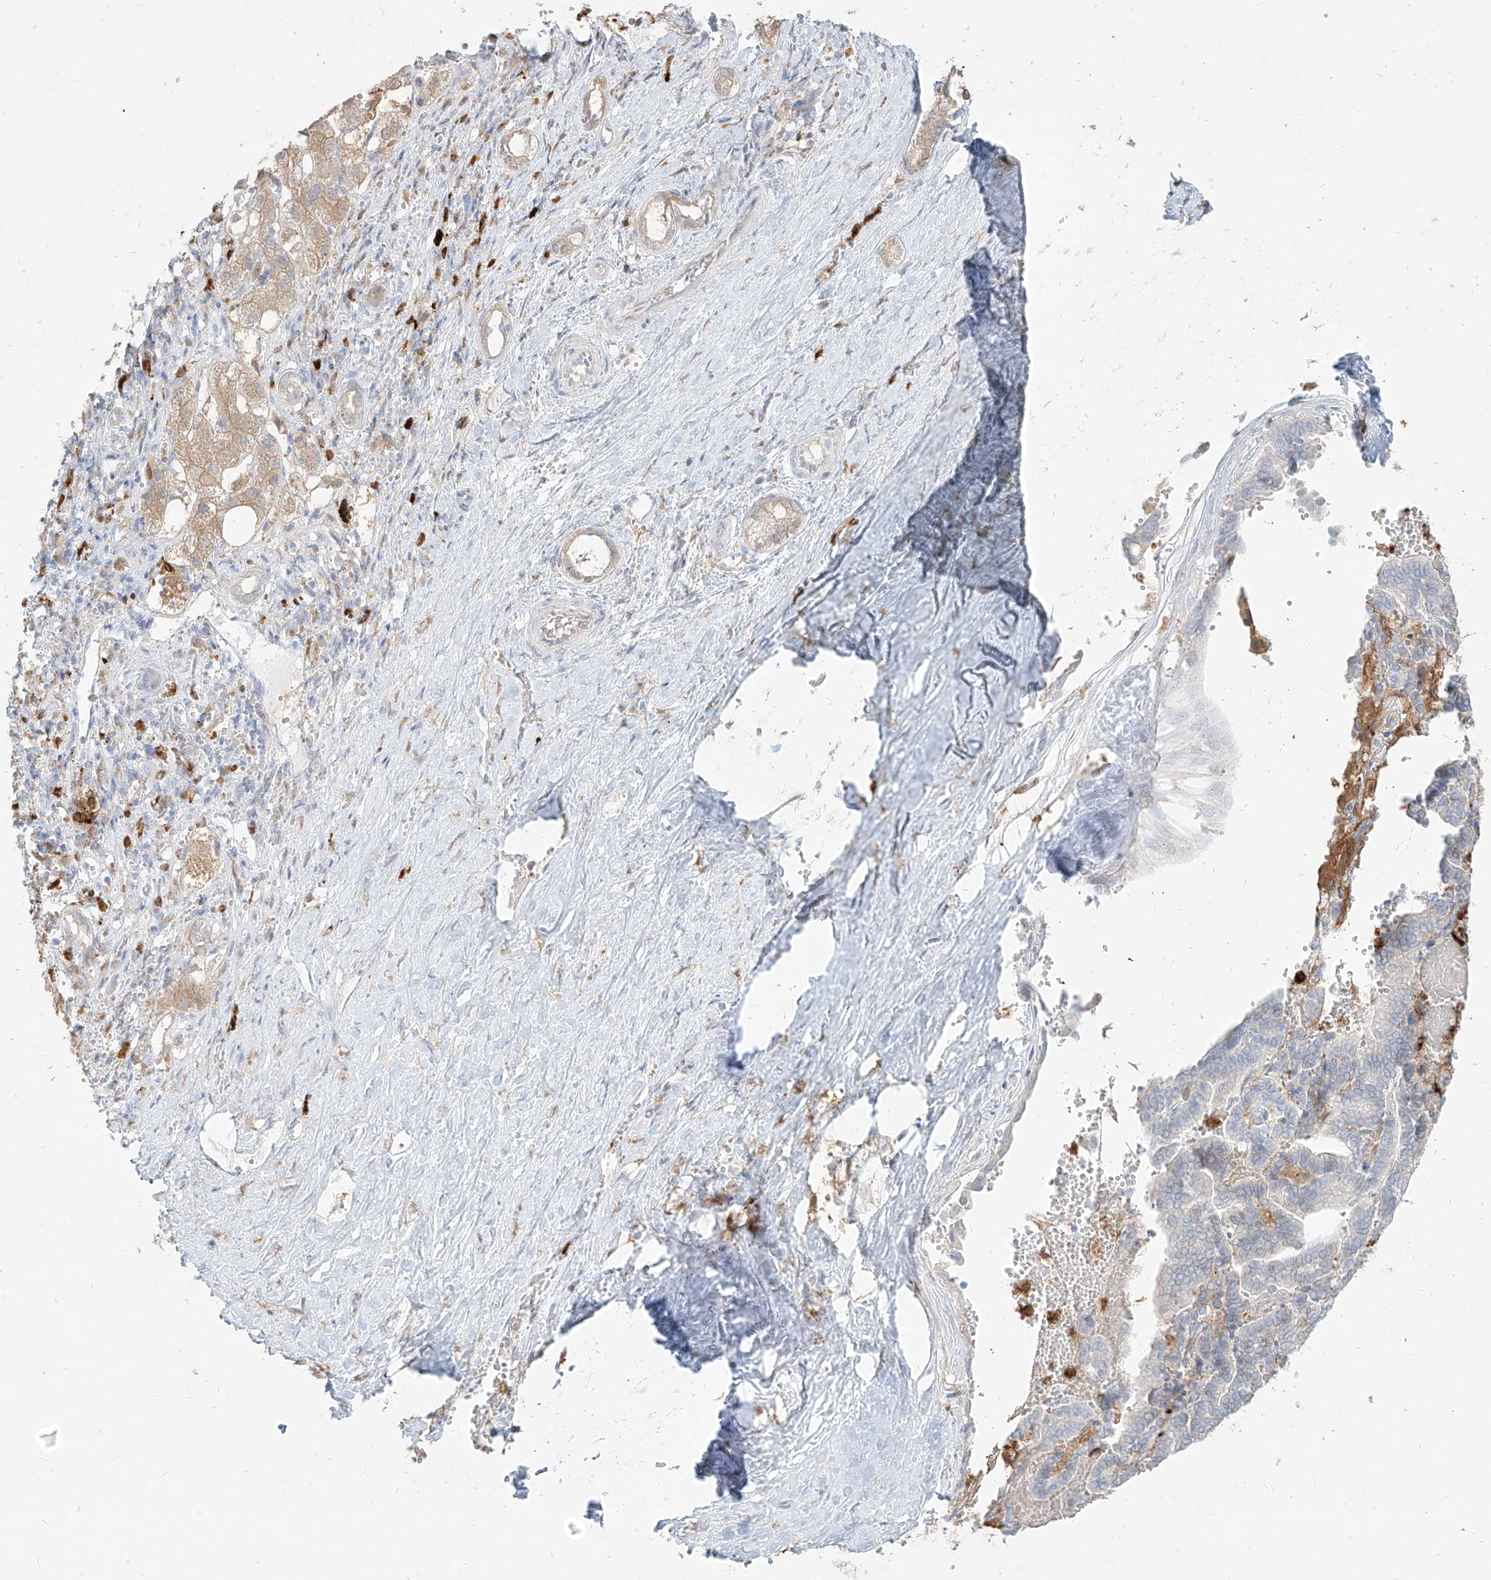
{"staining": {"intensity": "negative", "quantity": "none", "location": "none"}, "tissue": "liver cancer", "cell_type": "Tumor cells", "image_type": "cancer", "snomed": [{"axis": "morphology", "description": "Cholangiocarcinoma"}, {"axis": "topography", "description": "Liver"}], "caption": "A high-resolution histopathology image shows immunohistochemistry (IHC) staining of liver cancer, which exhibits no significant positivity in tumor cells. (Stains: DAB (3,3'-diaminobenzidine) IHC with hematoxylin counter stain, Microscopy: brightfield microscopy at high magnification).", "gene": "PGD", "patient": {"sex": "female", "age": 75}}